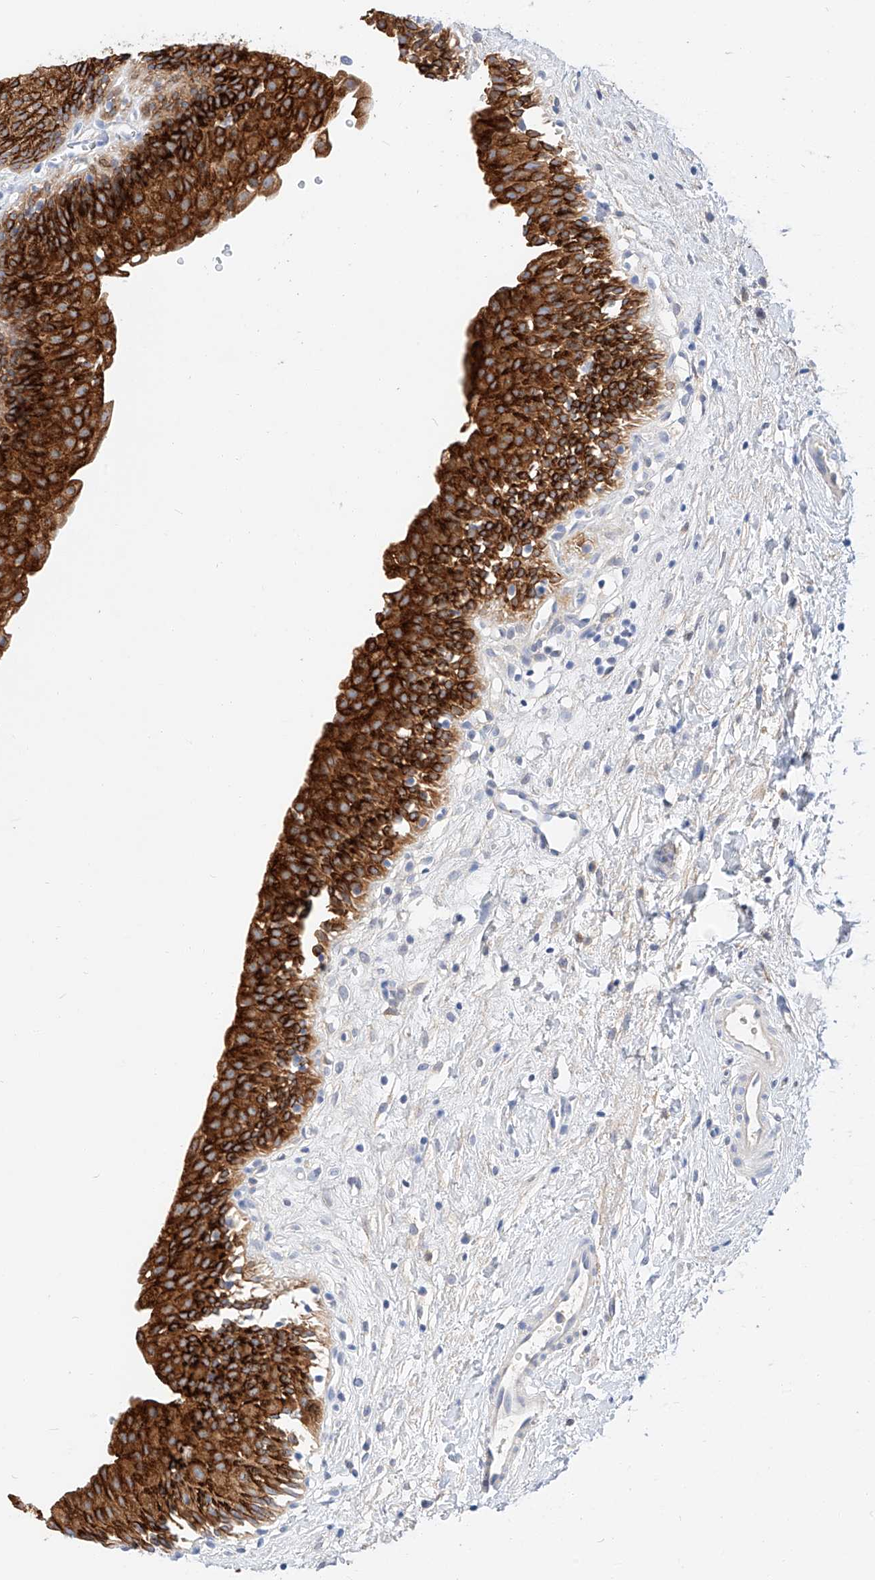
{"staining": {"intensity": "strong", "quantity": ">75%", "location": "cytoplasmic/membranous"}, "tissue": "urinary bladder", "cell_type": "Urothelial cells", "image_type": "normal", "snomed": [{"axis": "morphology", "description": "Normal tissue, NOS"}, {"axis": "topography", "description": "Urinary bladder"}], "caption": "Urothelial cells reveal high levels of strong cytoplasmic/membranous expression in approximately >75% of cells in unremarkable urinary bladder.", "gene": "MAP7", "patient": {"sex": "male", "age": 51}}